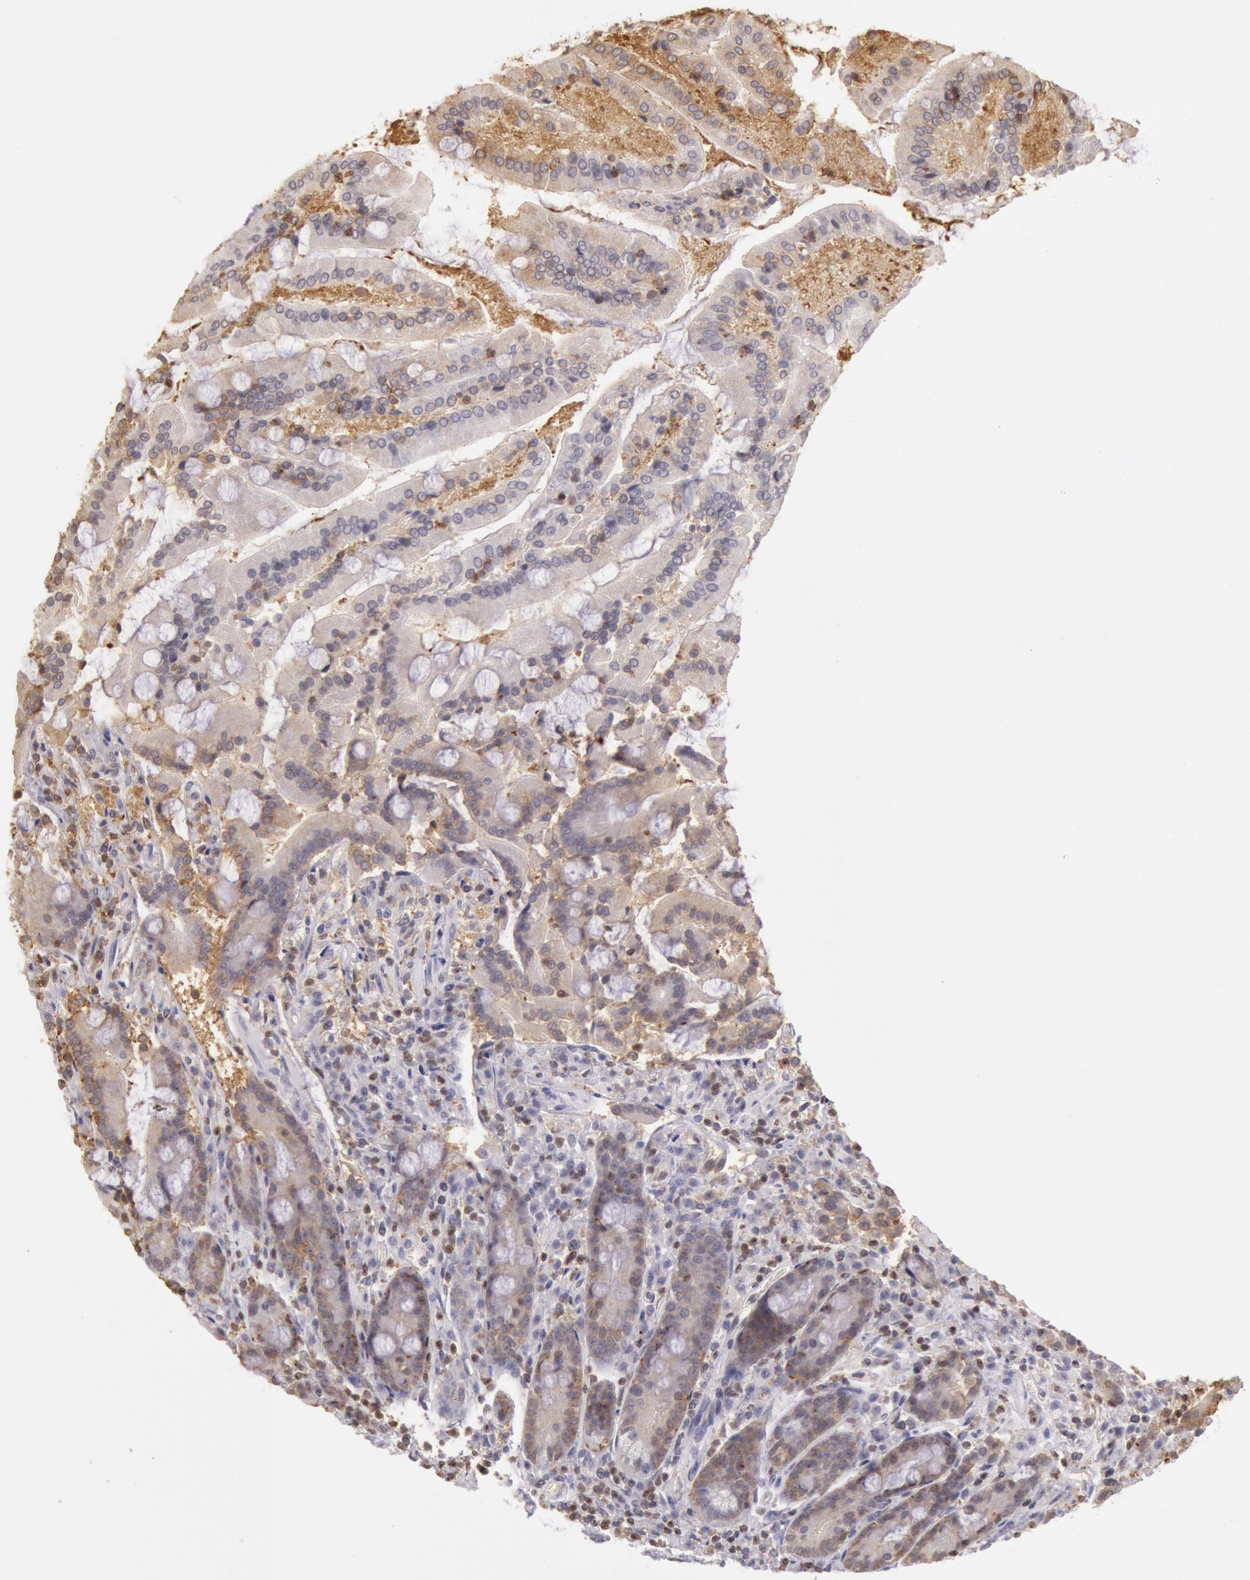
{"staining": {"intensity": "moderate", "quantity": "25%-75%", "location": "cytoplasmic/membranous"}, "tissue": "duodenum", "cell_type": "Glandular cells", "image_type": "normal", "snomed": [{"axis": "morphology", "description": "Normal tissue, NOS"}, {"axis": "topography", "description": "Duodenum"}], "caption": "Immunohistochemistry (DAB) staining of normal human duodenum displays moderate cytoplasmic/membranous protein positivity in approximately 25%-75% of glandular cells.", "gene": "HIF1A", "patient": {"sex": "female", "age": 64}}